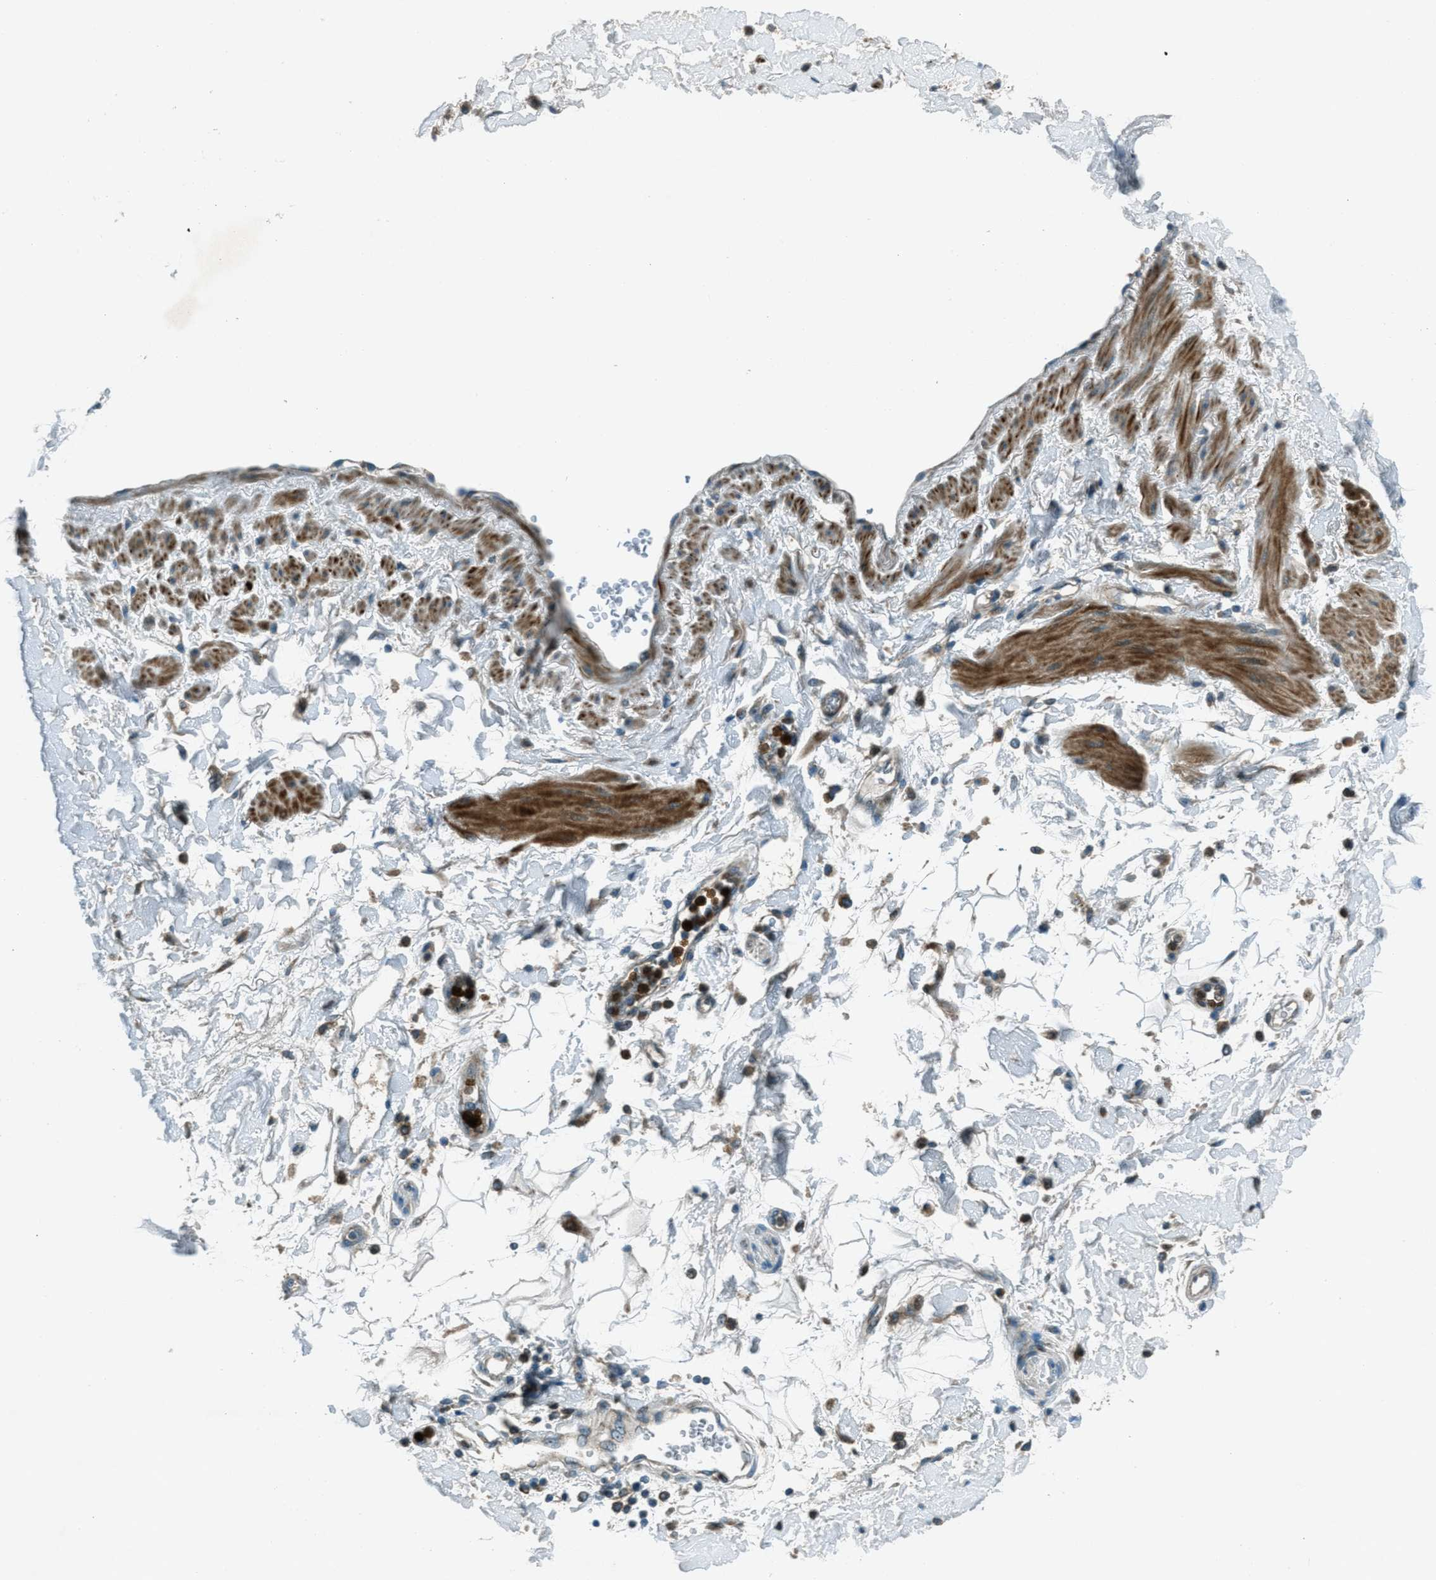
{"staining": {"intensity": "negative", "quantity": "none", "location": "none"}, "tissue": "adipose tissue", "cell_type": "Adipocytes", "image_type": "normal", "snomed": [{"axis": "morphology", "description": "Normal tissue, NOS"}, {"axis": "morphology", "description": "Adenocarcinoma, NOS"}, {"axis": "topography", "description": "Duodenum"}, {"axis": "topography", "description": "Peripheral nerve tissue"}], "caption": "An IHC micrograph of normal adipose tissue is shown. There is no staining in adipocytes of adipose tissue. The staining is performed using DAB brown chromogen with nuclei counter-stained in using hematoxylin.", "gene": "FAR1", "patient": {"sex": "female", "age": 60}}